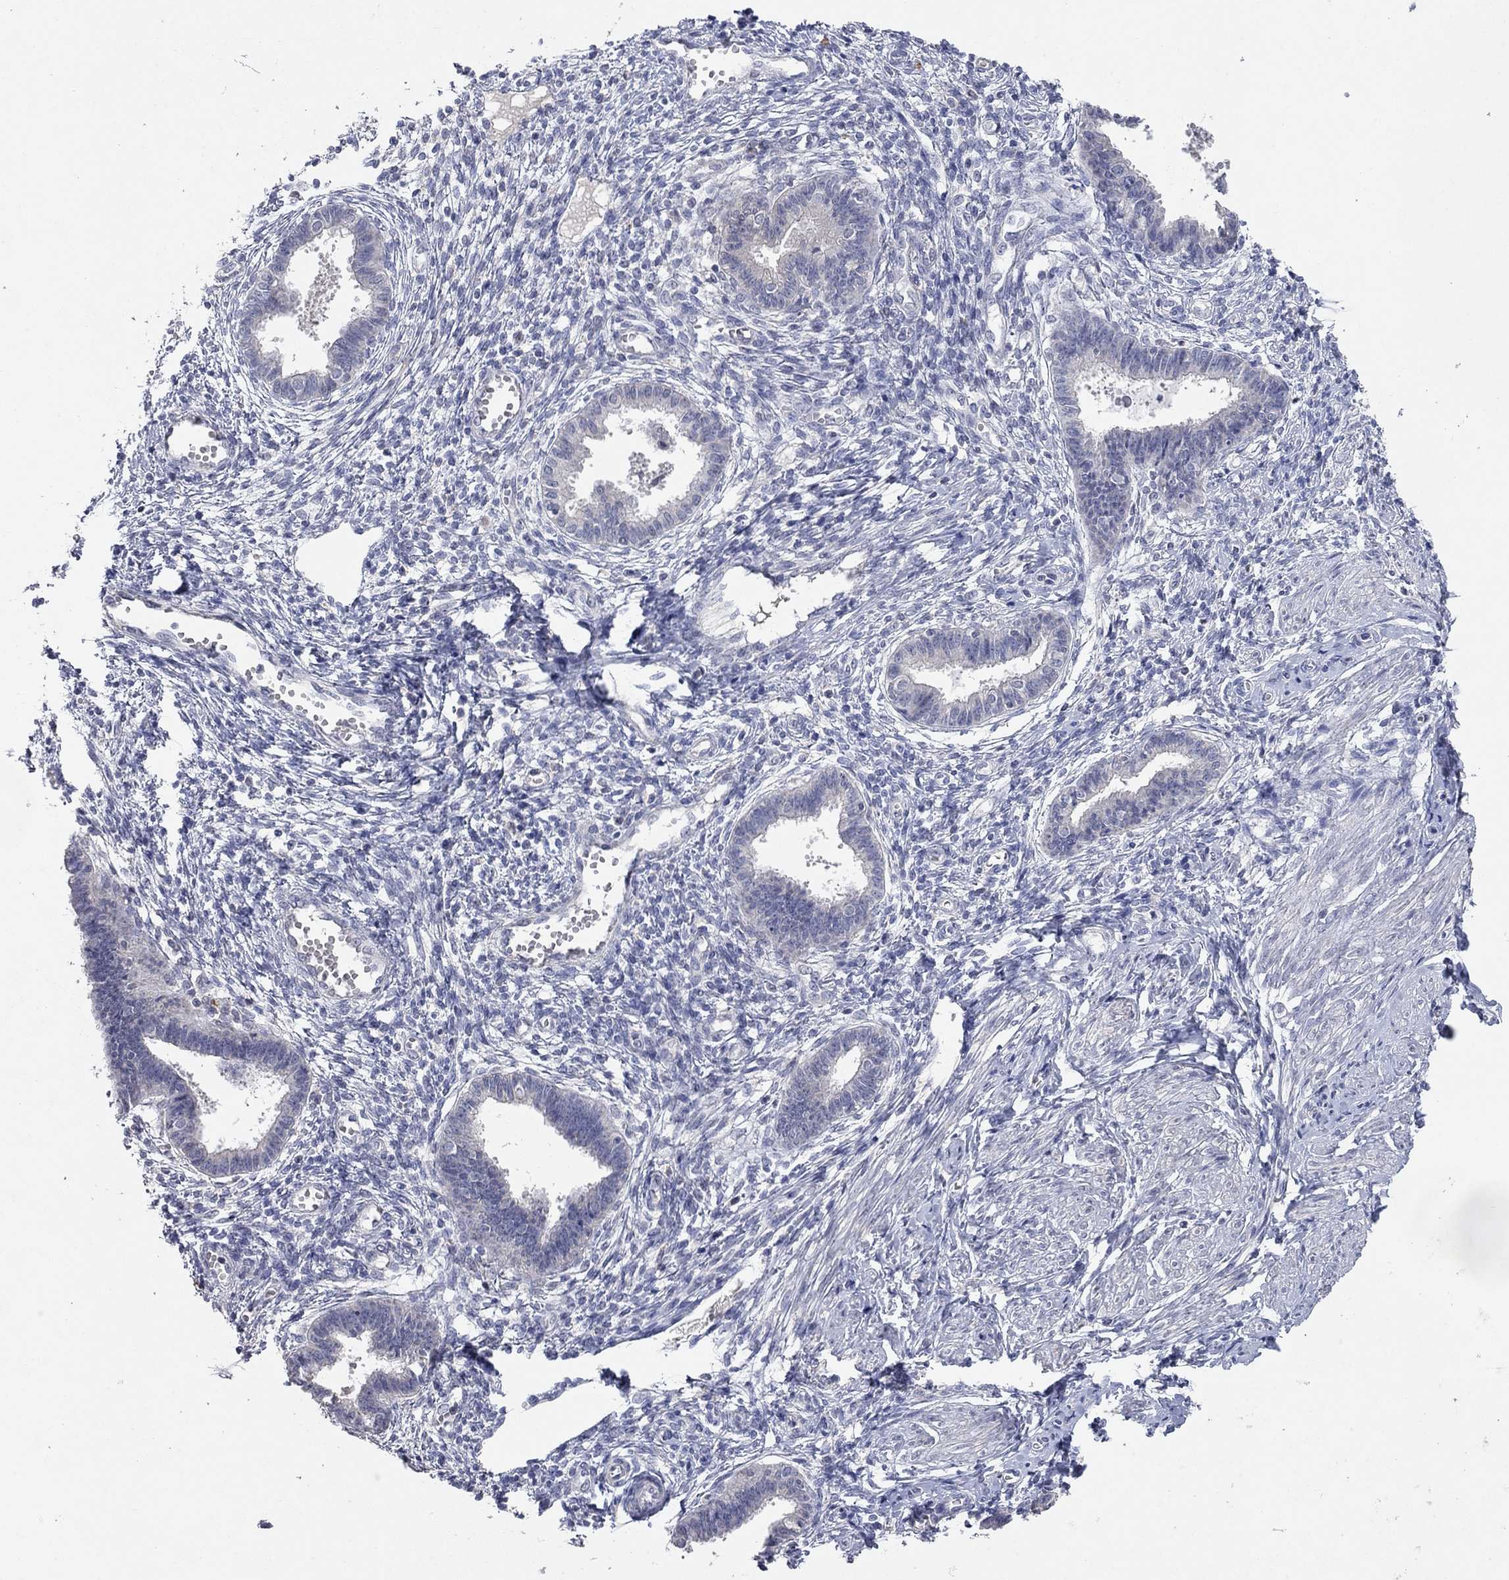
{"staining": {"intensity": "negative", "quantity": "none", "location": "none"}, "tissue": "endometrium", "cell_type": "Cells in endometrial stroma", "image_type": "normal", "snomed": [{"axis": "morphology", "description": "Normal tissue, NOS"}, {"axis": "topography", "description": "Cervix"}, {"axis": "topography", "description": "Endometrium"}], "caption": "A high-resolution image shows IHC staining of normal endometrium, which shows no significant expression in cells in endometrial stroma. (Immunohistochemistry, brightfield microscopy, high magnification).", "gene": "MMP13", "patient": {"sex": "female", "age": 37}}